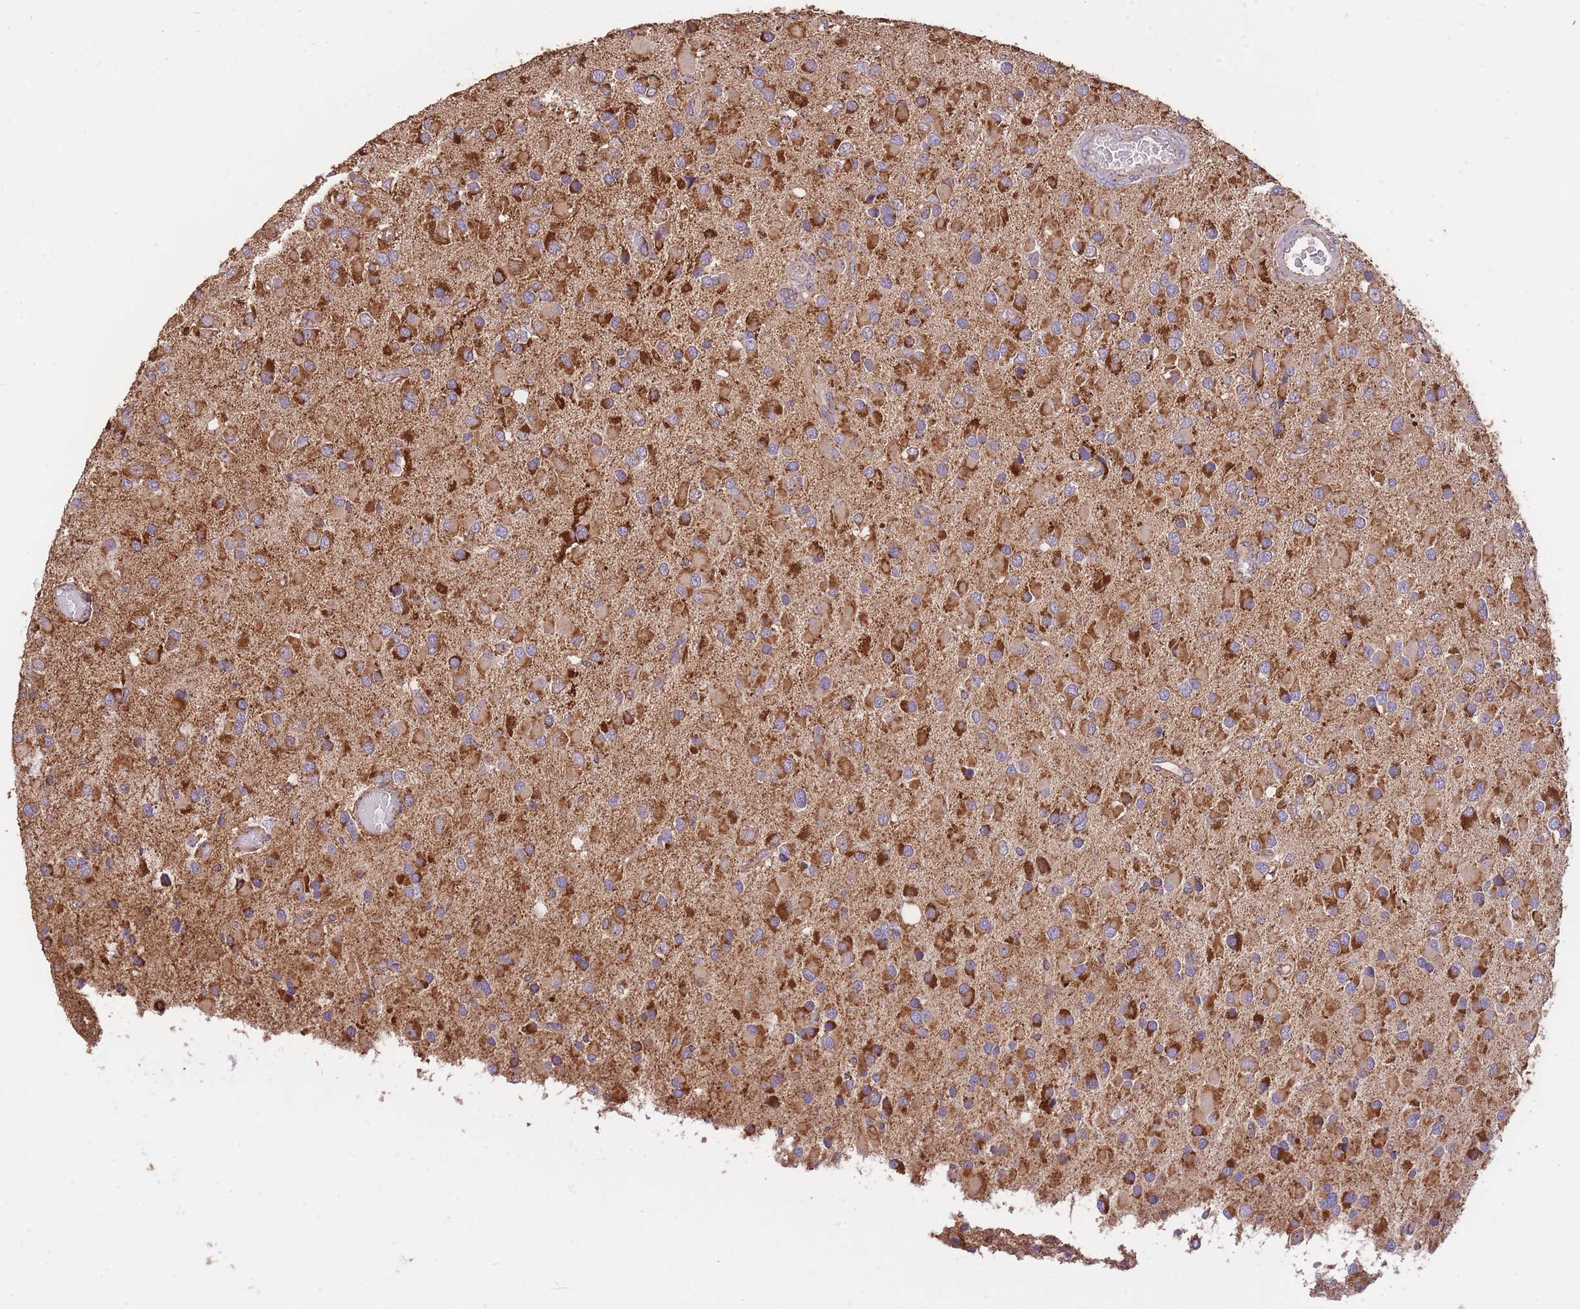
{"staining": {"intensity": "strong", "quantity": ">75%", "location": "cytoplasmic/membranous"}, "tissue": "glioma", "cell_type": "Tumor cells", "image_type": "cancer", "snomed": [{"axis": "morphology", "description": "Glioma, malignant, High grade"}, {"axis": "topography", "description": "Brain"}], "caption": "IHC histopathology image of human glioma stained for a protein (brown), which demonstrates high levels of strong cytoplasmic/membranous positivity in about >75% of tumor cells.", "gene": "PREP", "patient": {"sex": "male", "age": 53}}